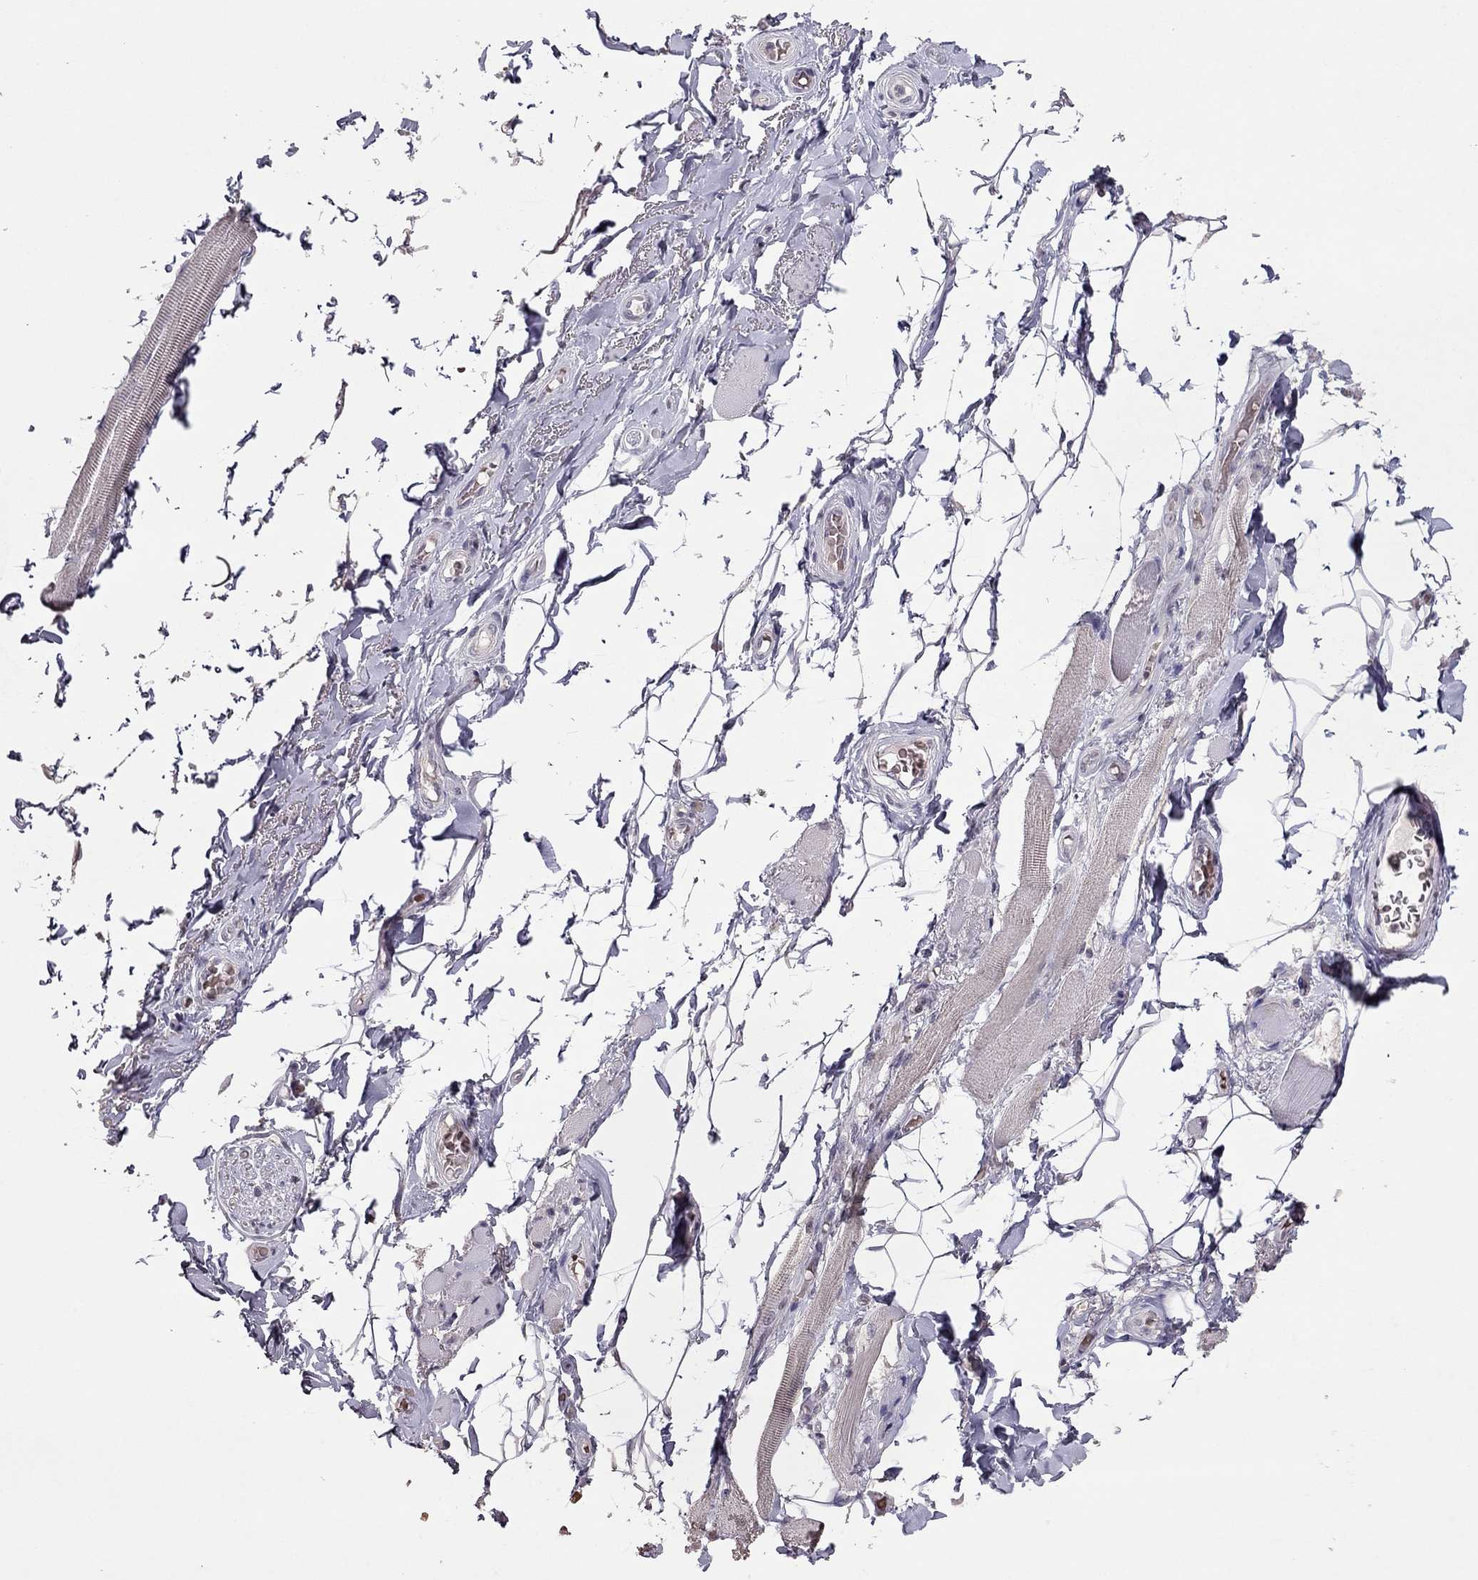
{"staining": {"intensity": "negative", "quantity": "none", "location": "none"}, "tissue": "adipose tissue", "cell_type": "Adipocytes", "image_type": "normal", "snomed": [{"axis": "morphology", "description": "Normal tissue, NOS"}, {"axis": "topography", "description": "Anal"}, {"axis": "topography", "description": "Peripheral nerve tissue"}], "caption": "Adipocytes are negative for protein expression in unremarkable human adipose tissue. (DAB IHC, high magnification).", "gene": "TSHB", "patient": {"sex": "male", "age": 53}}